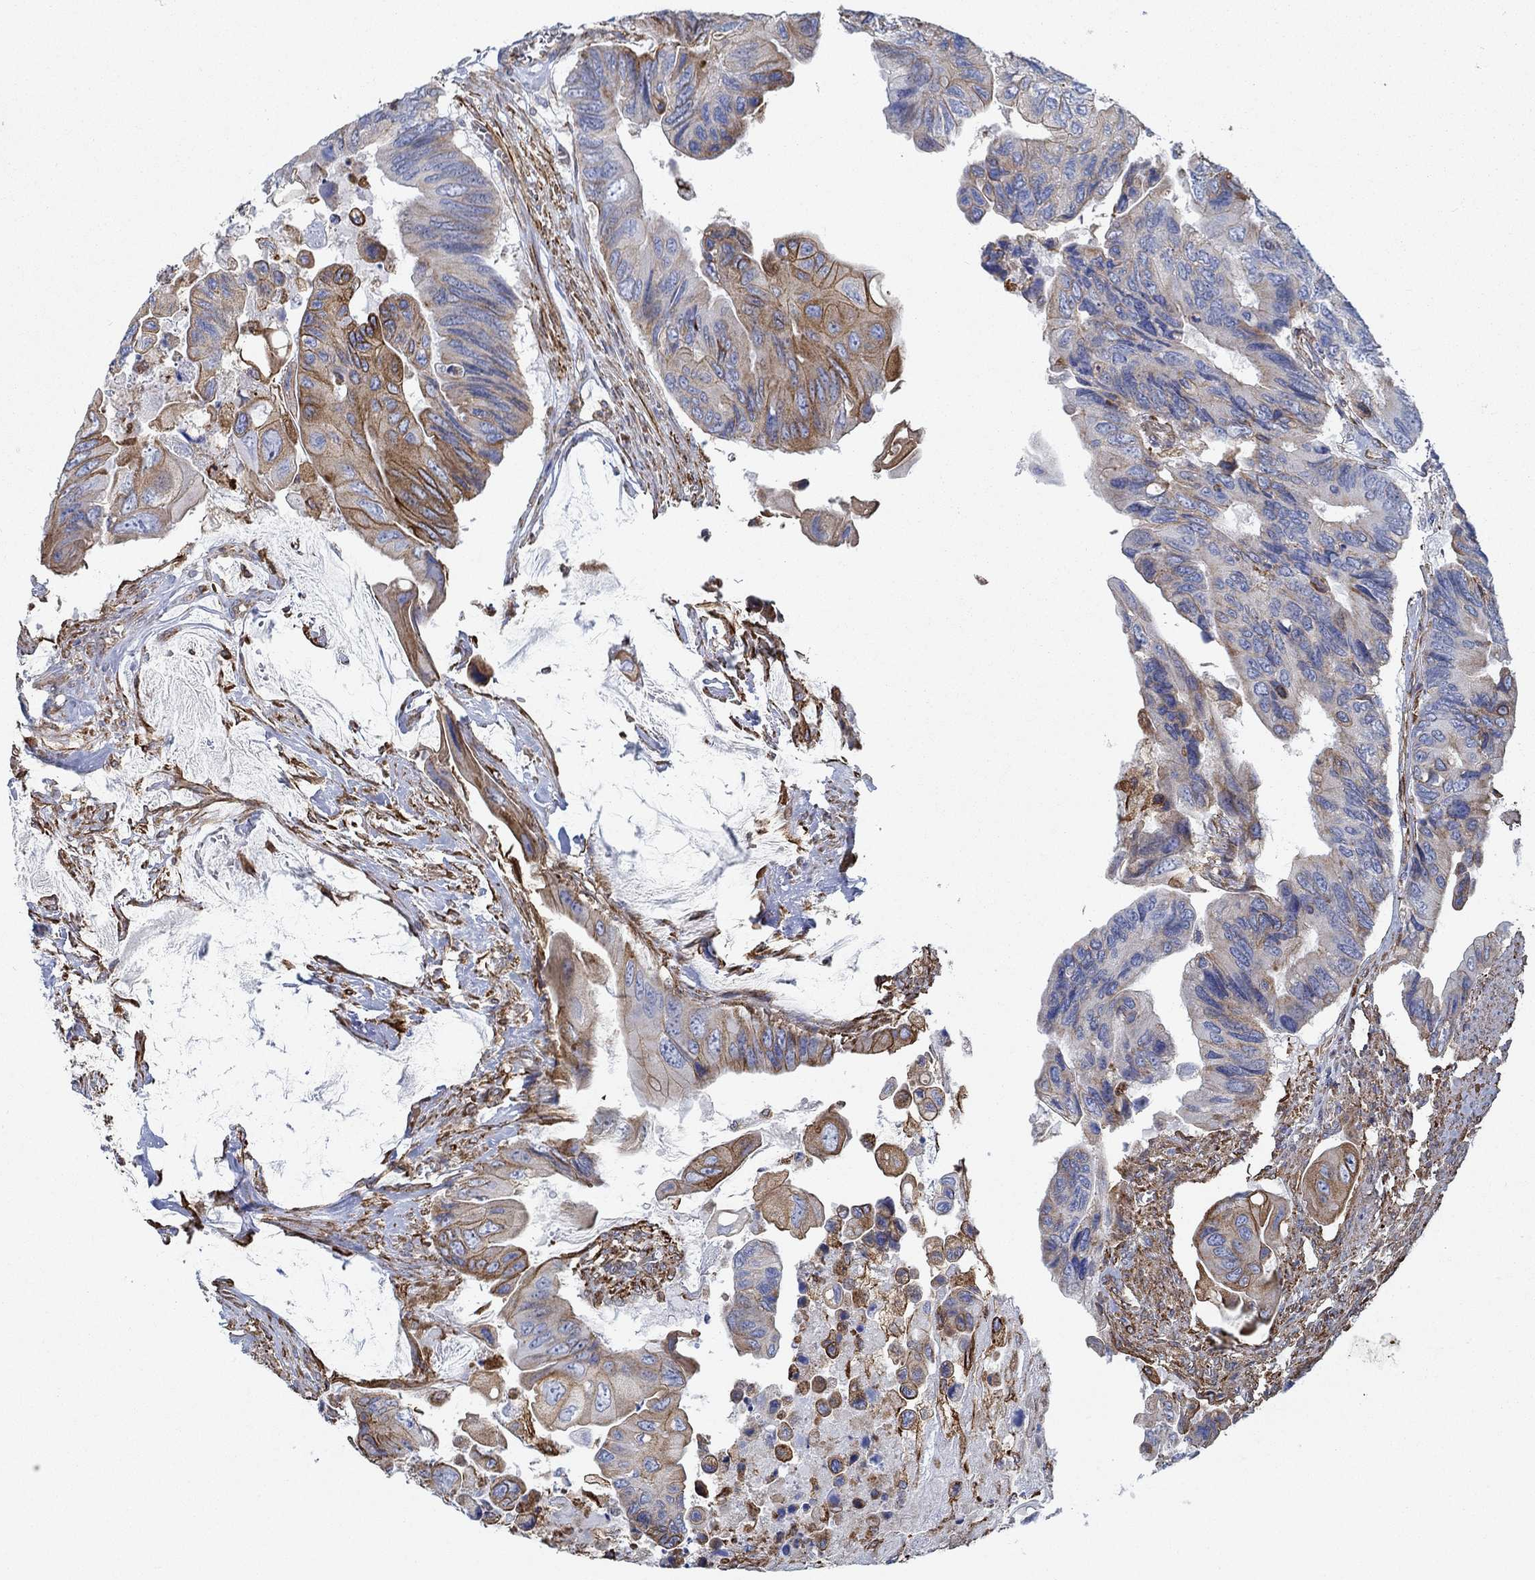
{"staining": {"intensity": "strong", "quantity": "25%-75%", "location": "cytoplasmic/membranous"}, "tissue": "colorectal cancer", "cell_type": "Tumor cells", "image_type": "cancer", "snomed": [{"axis": "morphology", "description": "Adenocarcinoma, NOS"}, {"axis": "topography", "description": "Rectum"}], "caption": "Colorectal cancer stained with DAB (3,3'-diaminobenzidine) immunohistochemistry displays high levels of strong cytoplasmic/membranous staining in approximately 25%-75% of tumor cells.", "gene": "STC2", "patient": {"sex": "male", "age": 63}}